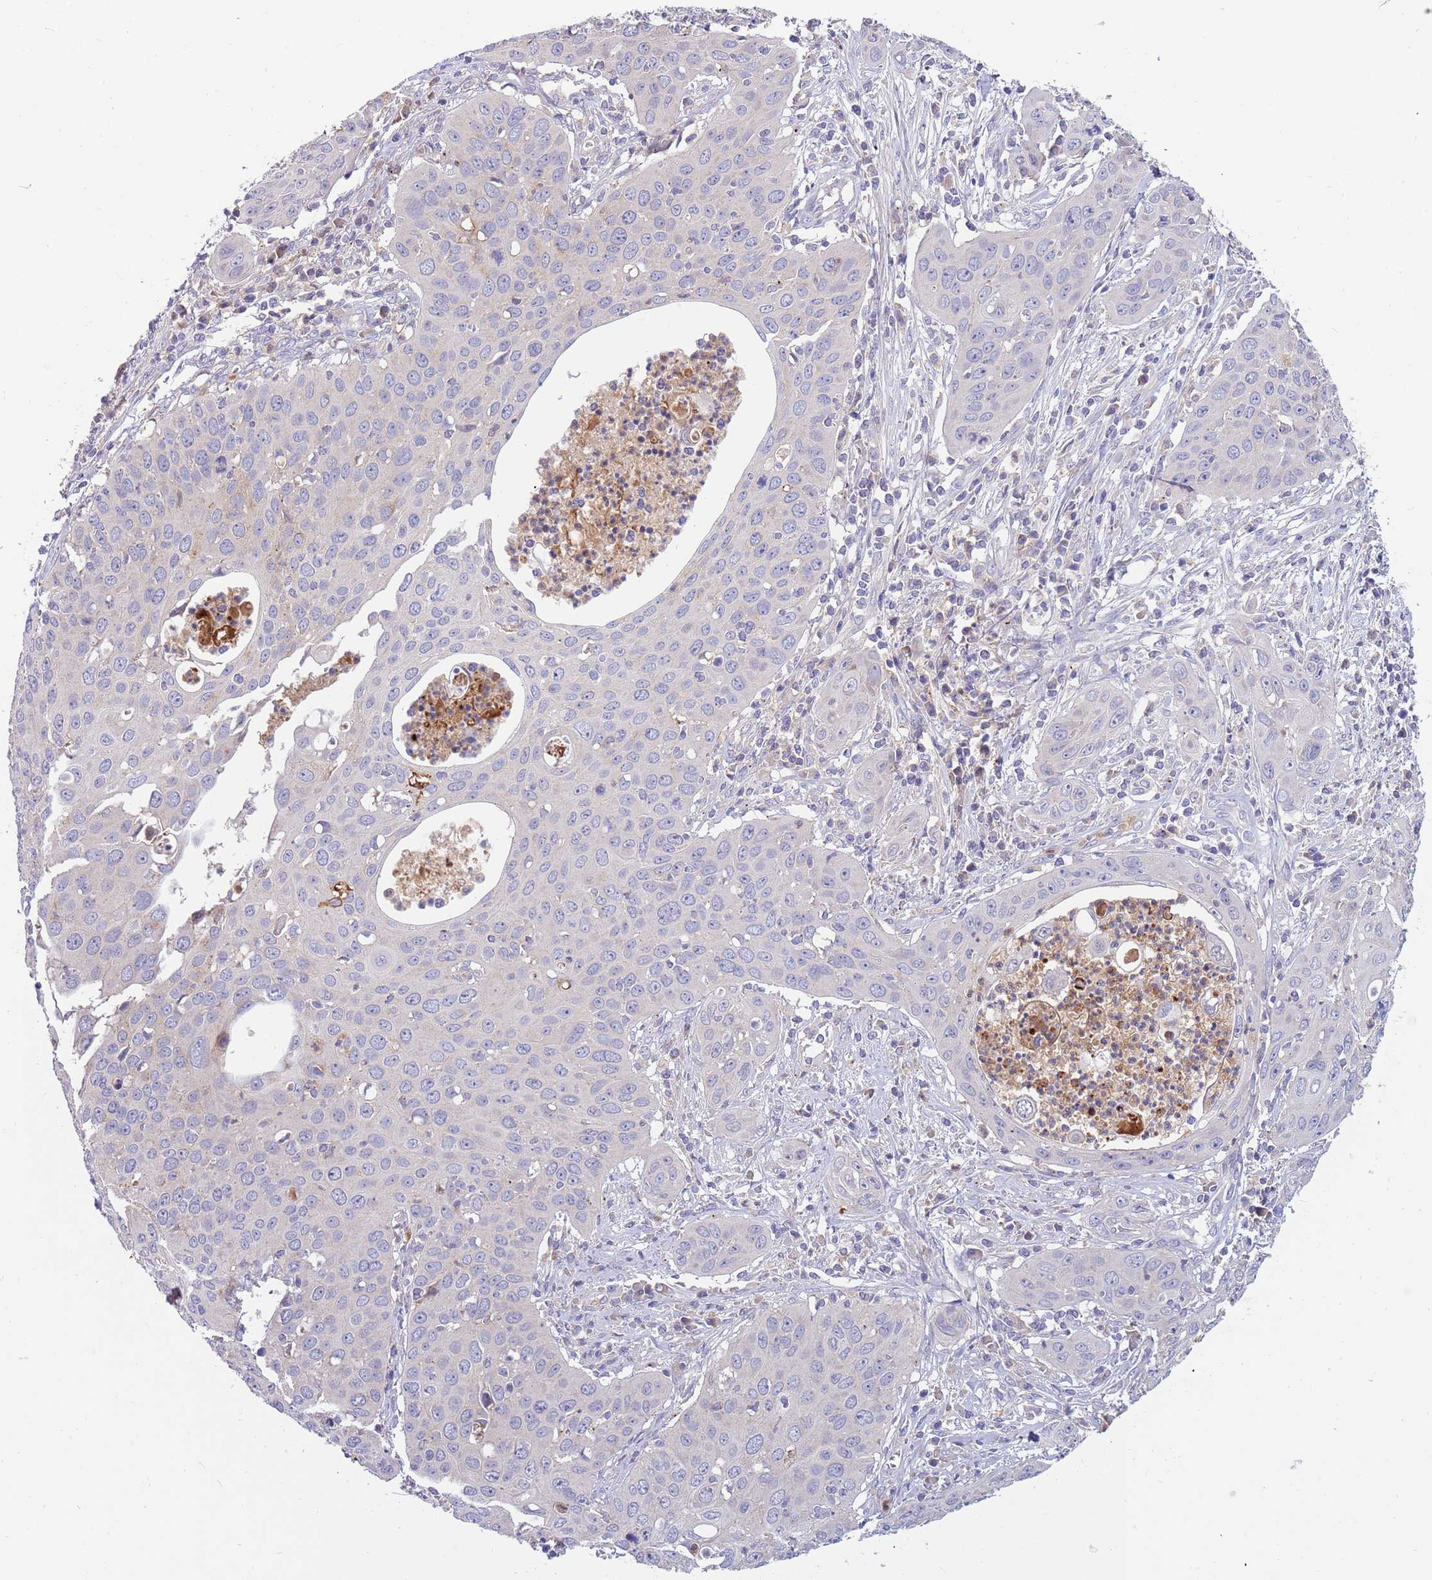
{"staining": {"intensity": "negative", "quantity": "none", "location": "none"}, "tissue": "cervical cancer", "cell_type": "Tumor cells", "image_type": "cancer", "snomed": [{"axis": "morphology", "description": "Squamous cell carcinoma, NOS"}, {"axis": "topography", "description": "Cervix"}], "caption": "DAB (3,3'-diaminobenzidine) immunohistochemical staining of human cervical cancer (squamous cell carcinoma) reveals no significant expression in tumor cells.", "gene": "BORCS5", "patient": {"sex": "female", "age": 36}}